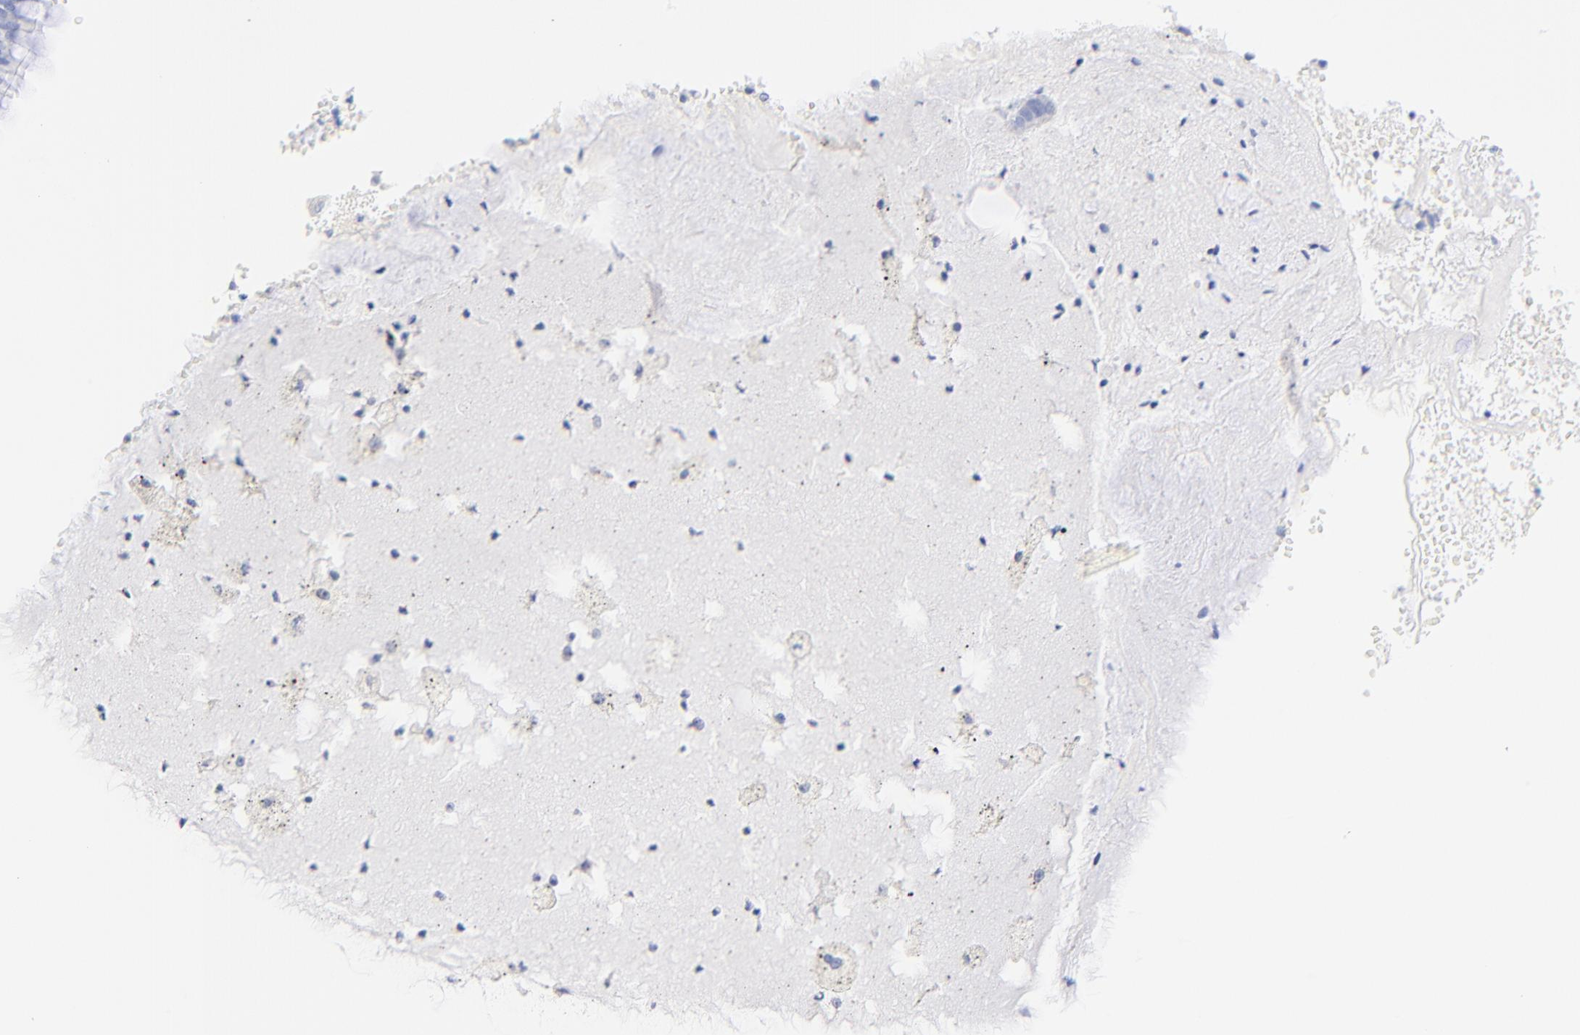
{"staining": {"intensity": "negative", "quantity": "none", "location": "none"}, "tissue": "bronchus", "cell_type": "Respiratory epithelial cells", "image_type": "normal", "snomed": [{"axis": "morphology", "description": "Normal tissue, NOS"}, {"axis": "topography", "description": "Bronchus"}, {"axis": "topography", "description": "Lung"}], "caption": "An image of human bronchus is negative for staining in respiratory epithelial cells. Brightfield microscopy of immunohistochemistry stained with DAB (brown) and hematoxylin (blue), captured at high magnification.", "gene": "SULT4A1", "patient": {"sex": "female", "age": 56}}